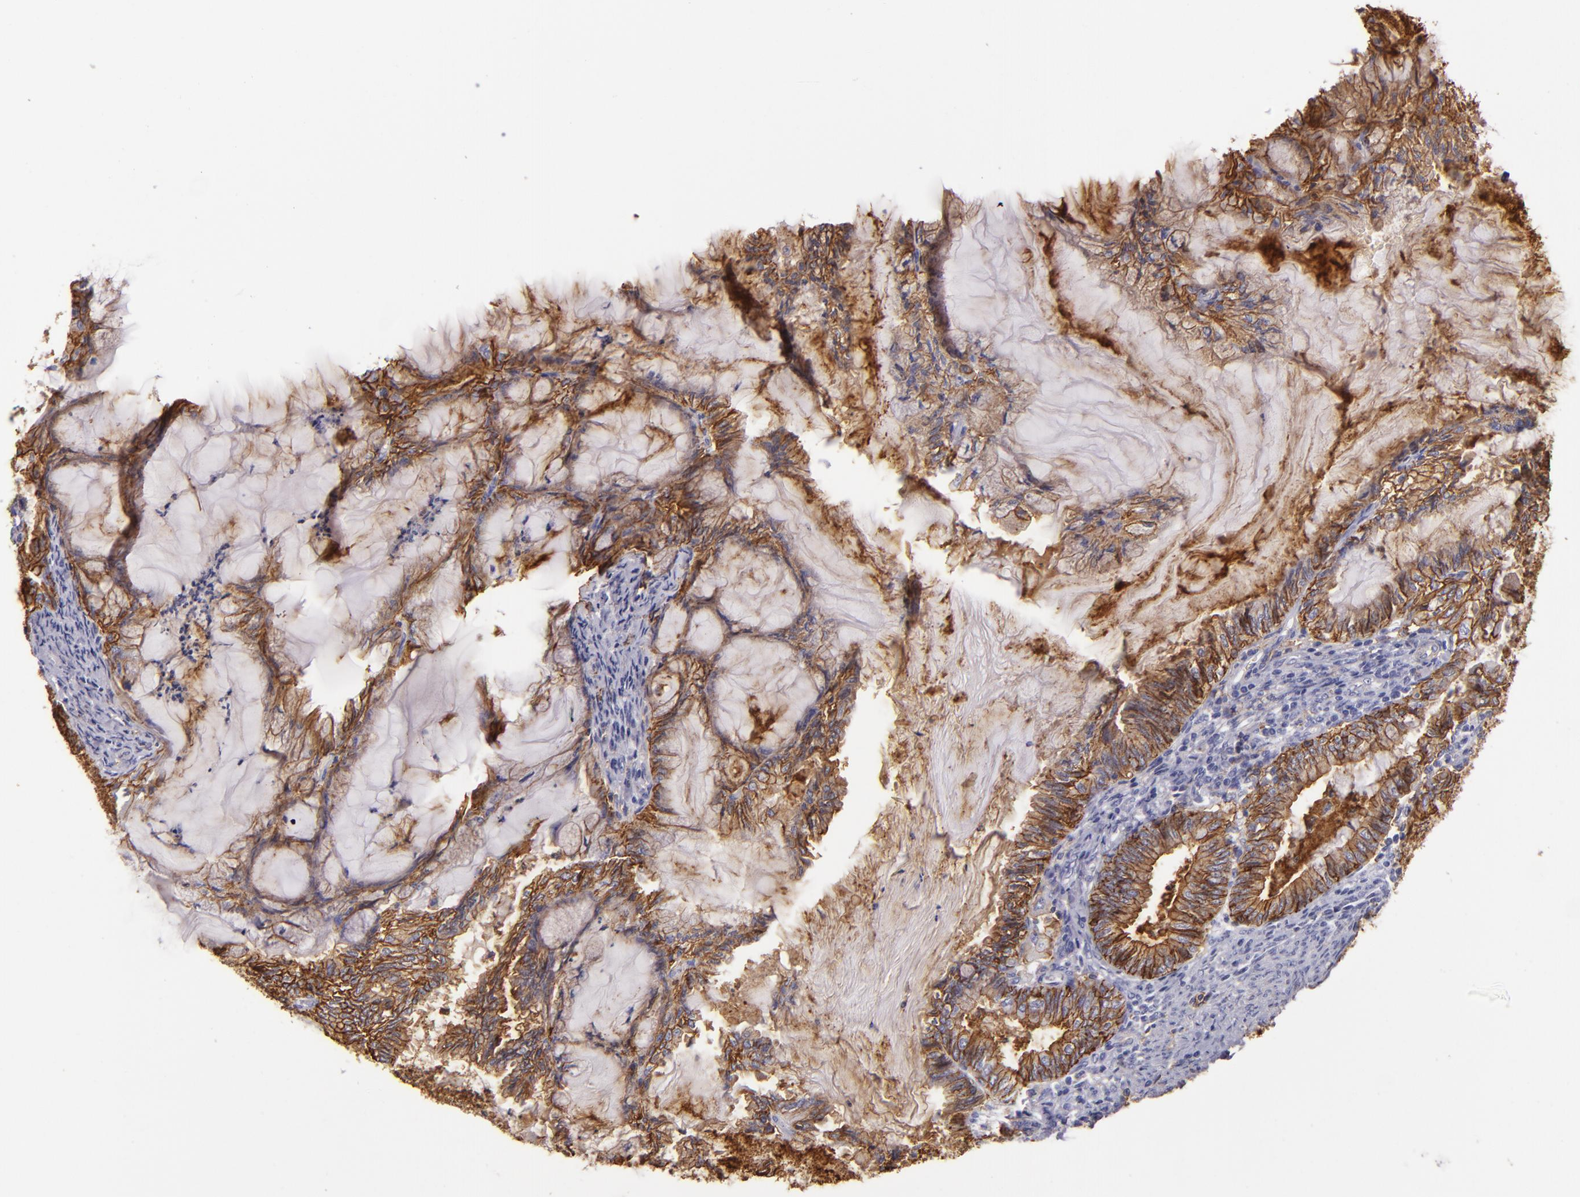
{"staining": {"intensity": "strong", "quantity": ">75%", "location": "cytoplasmic/membranous"}, "tissue": "endometrial cancer", "cell_type": "Tumor cells", "image_type": "cancer", "snomed": [{"axis": "morphology", "description": "Adenocarcinoma, NOS"}, {"axis": "topography", "description": "Endometrium"}], "caption": "Immunohistochemistry (IHC) of human endometrial adenocarcinoma demonstrates high levels of strong cytoplasmic/membranous expression in approximately >75% of tumor cells. (DAB IHC, brown staining for protein, blue staining for nuclei).", "gene": "CD9", "patient": {"sex": "female", "age": 86}}